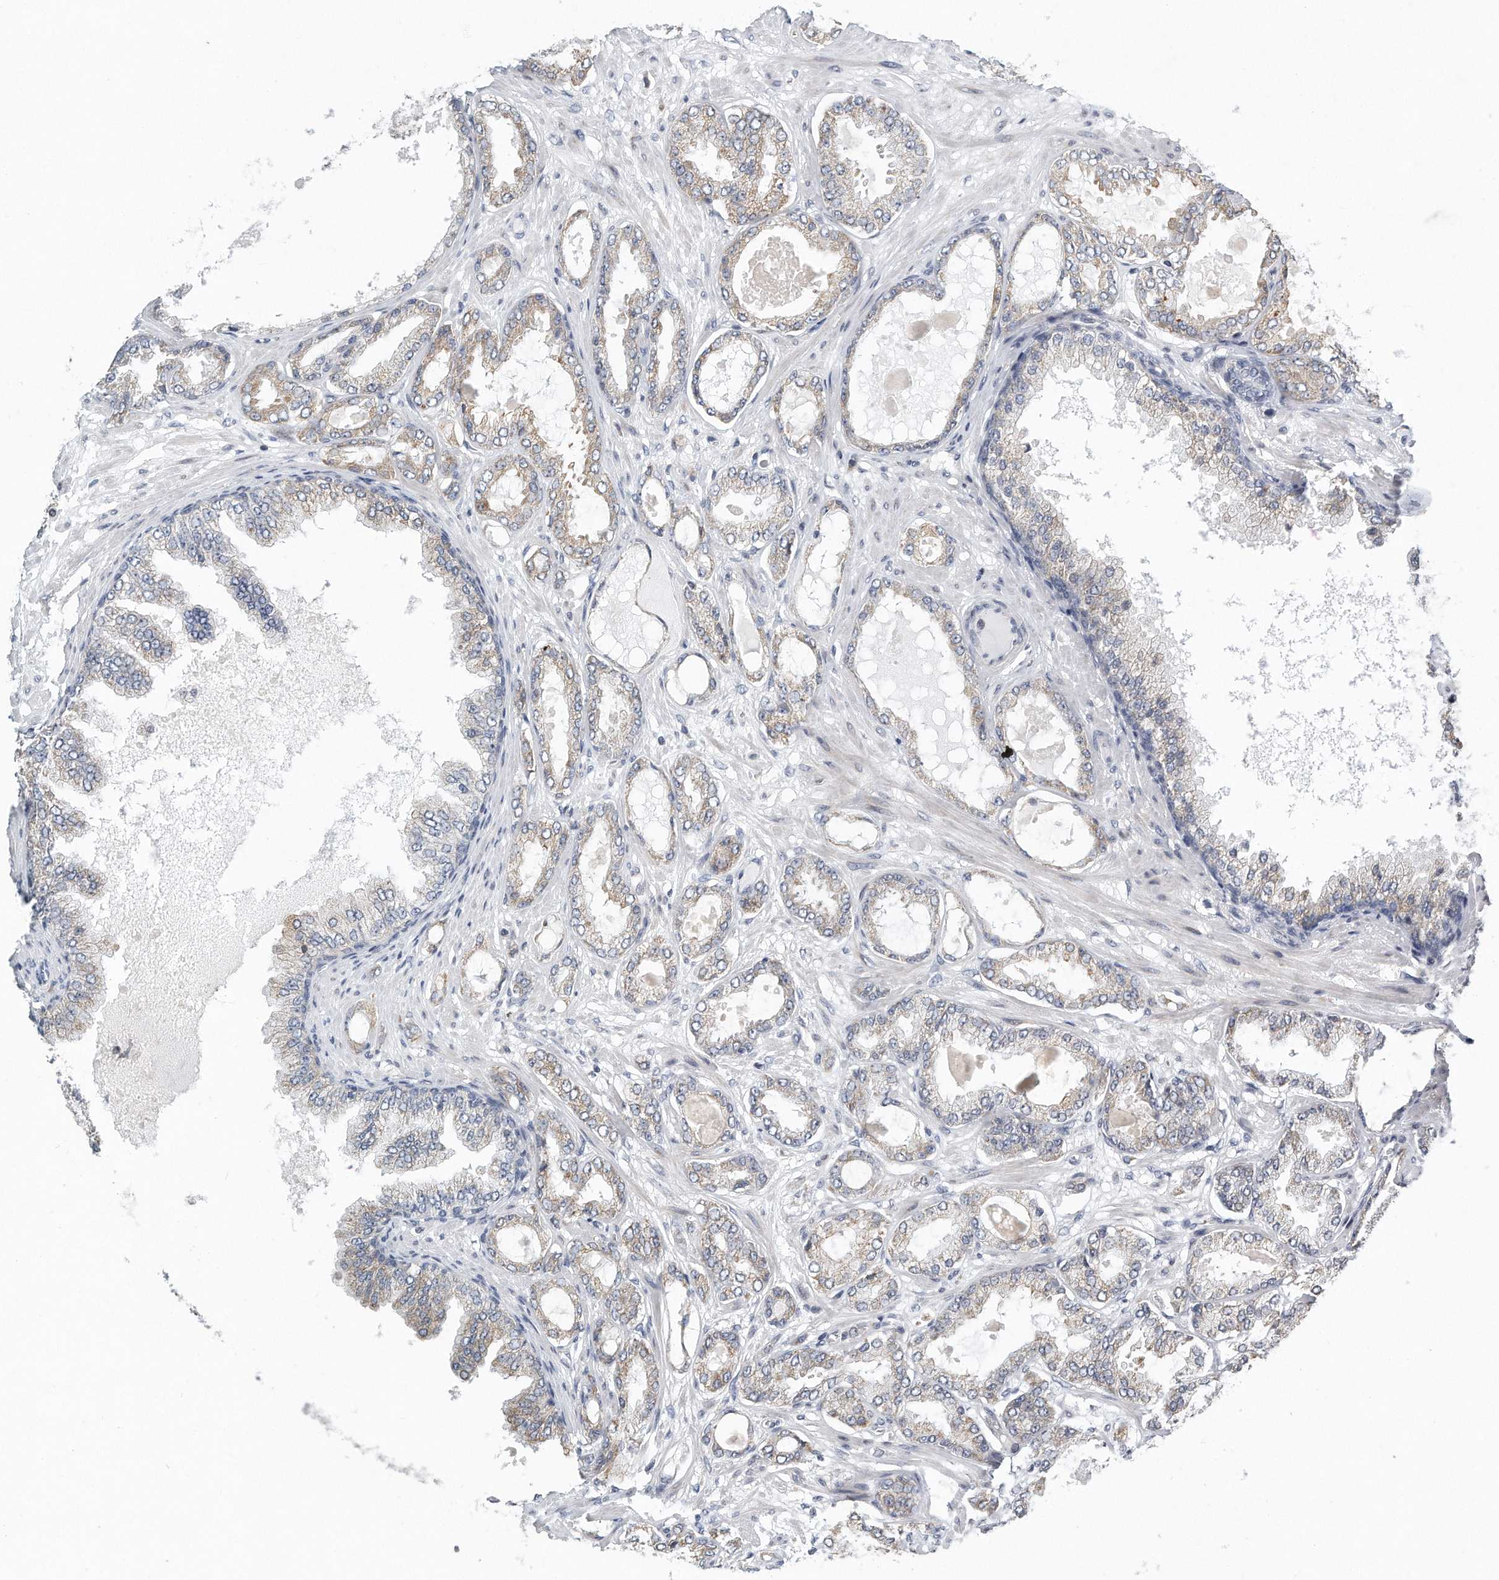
{"staining": {"intensity": "weak", "quantity": "25%-75%", "location": "cytoplasmic/membranous"}, "tissue": "prostate cancer", "cell_type": "Tumor cells", "image_type": "cancer", "snomed": [{"axis": "morphology", "description": "Adenocarcinoma, Low grade"}, {"axis": "topography", "description": "Prostate"}], "caption": "About 25%-75% of tumor cells in human prostate cancer (low-grade adenocarcinoma) reveal weak cytoplasmic/membranous protein staining as visualized by brown immunohistochemical staining.", "gene": "VLDLR", "patient": {"sex": "male", "age": 63}}